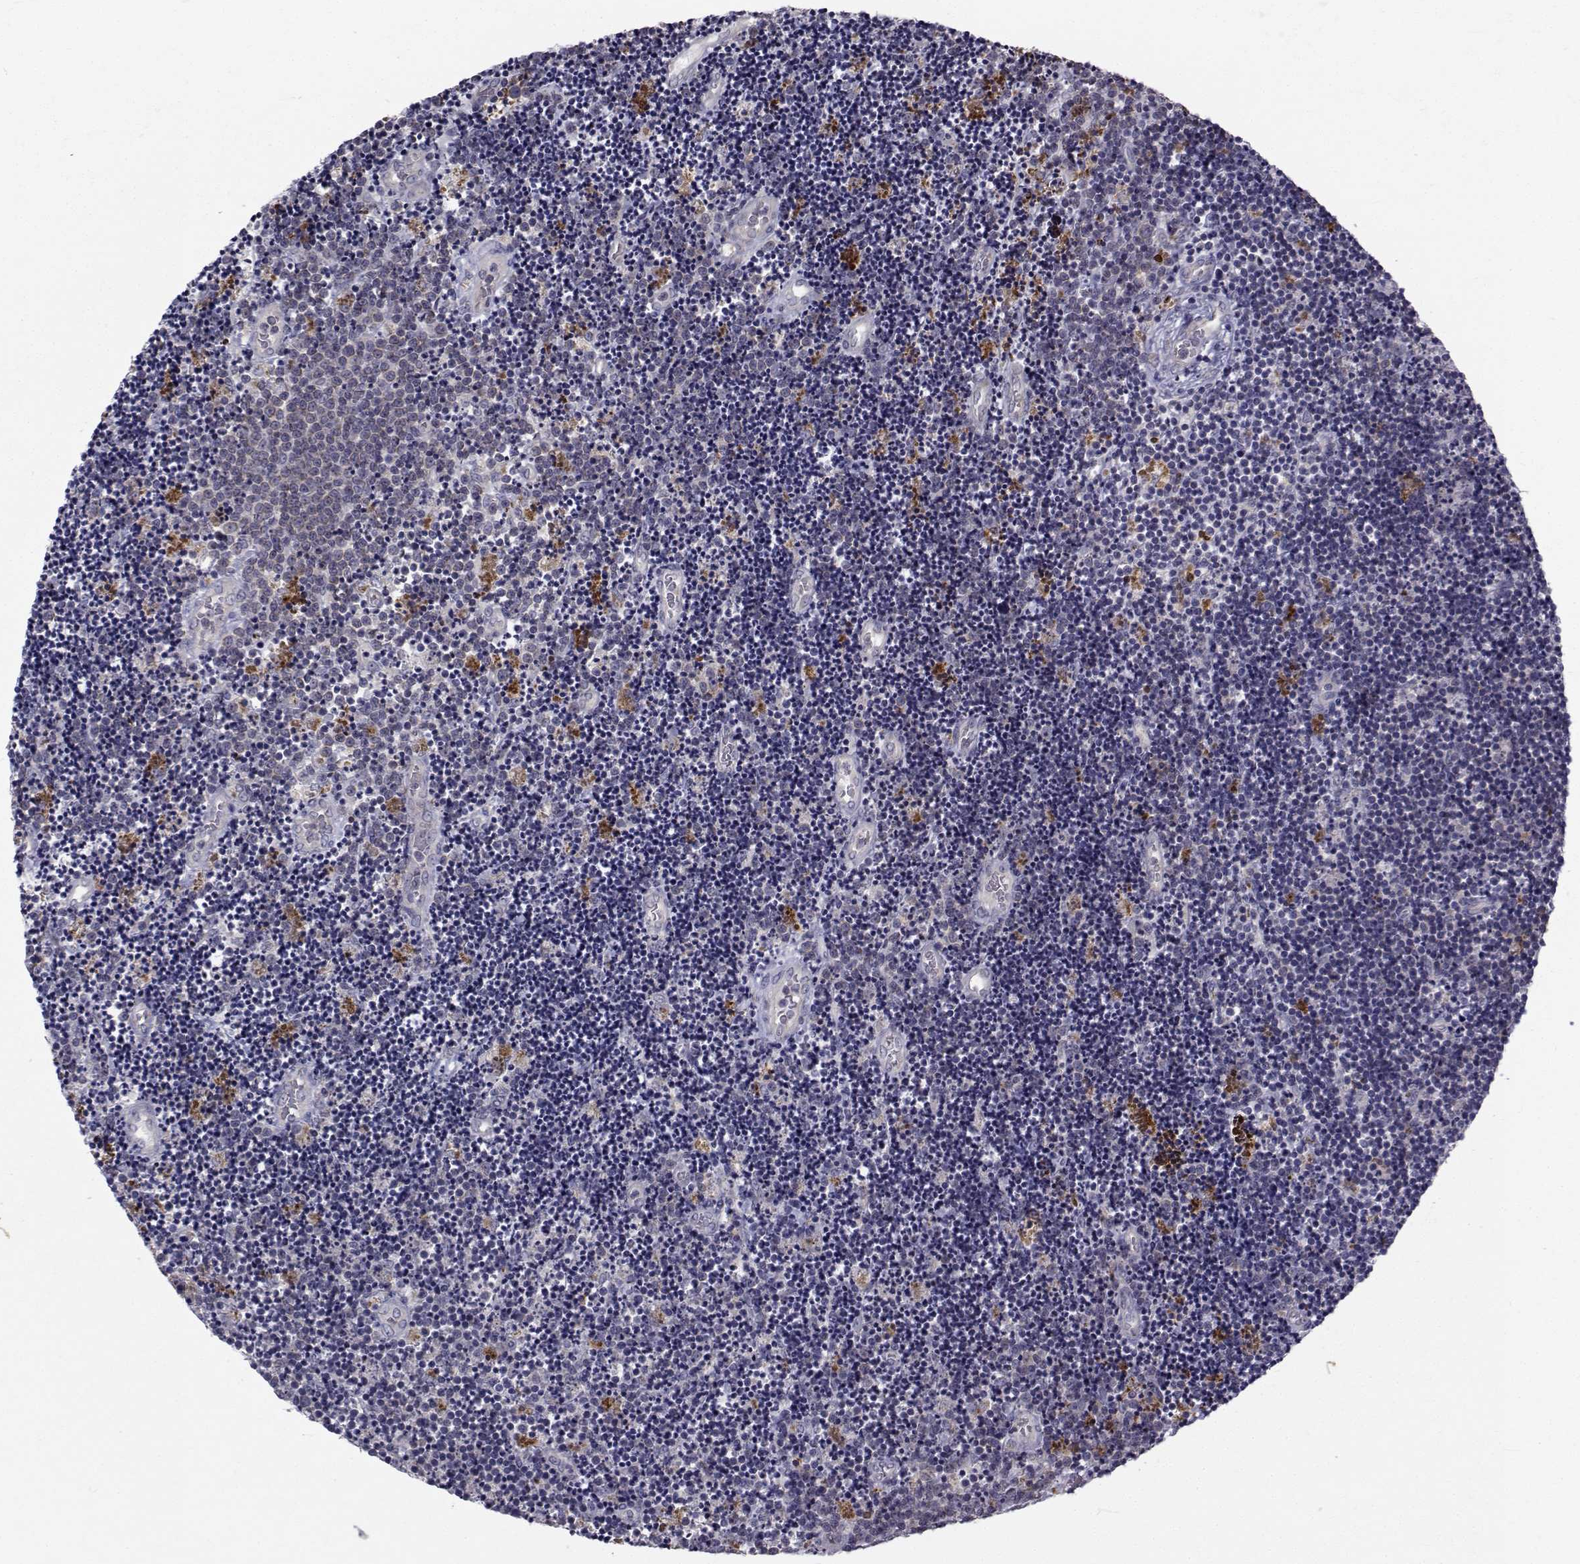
{"staining": {"intensity": "negative", "quantity": "none", "location": "none"}, "tissue": "lymphoma", "cell_type": "Tumor cells", "image_type": "cancer", "snomed": [{"axis": "morphology", "description": "Malignant lymphoma, non-Hodgkin's type, Low grade"}, {"axis": "topography", "description": "Brain"}], "caption": "Immunohistochemistry (IHC) image of lymphoma stained for a protein (brown), which demonstrates no positivity in tumor cells. (Brightfield microscopy of DAB (3,3'-diaminobenzidine) immunohistochemistry at high magnification).", "gene": "ANGPT1", "patient": {"sex": "female", "age": 66}}